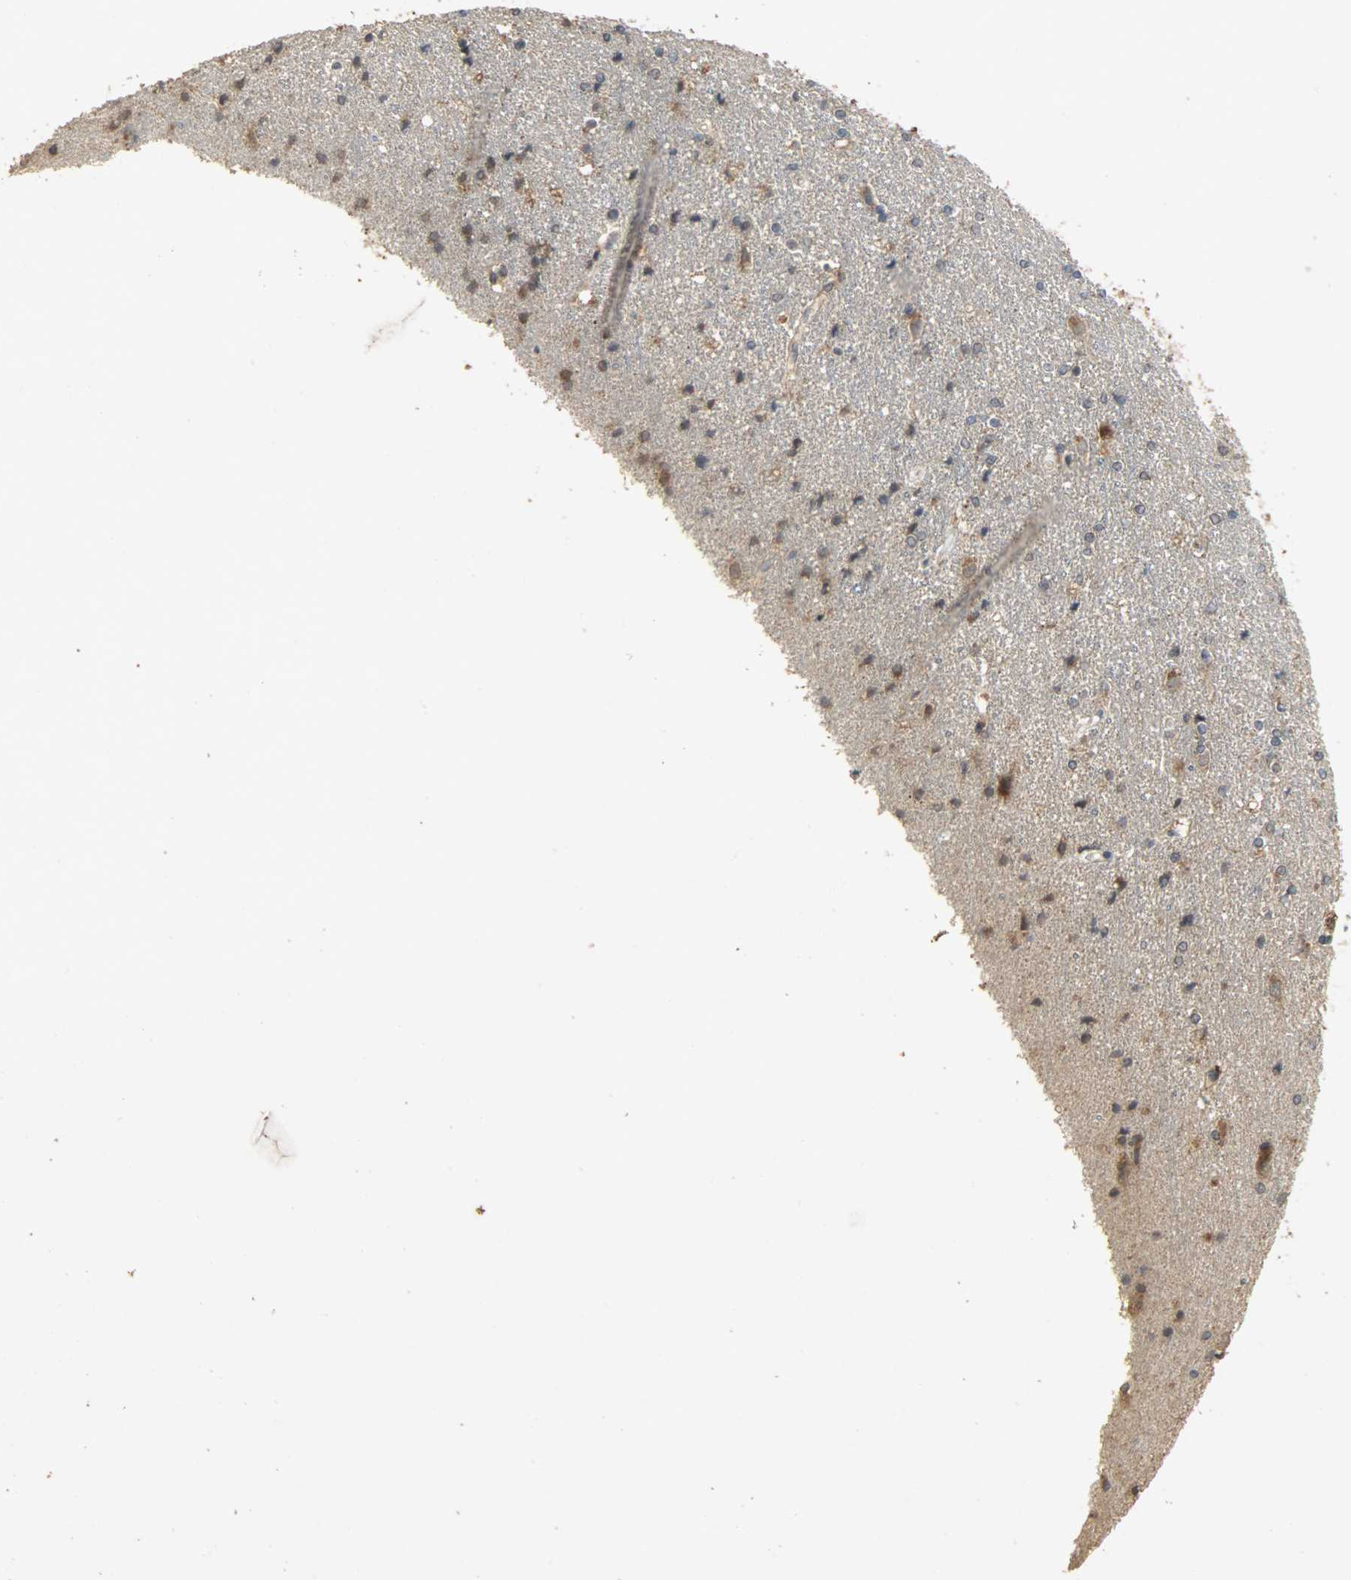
{"staining": {"intensity": "moderate", "quantity": "25%-75%", "location": "cytoplasmic/membranous"}, "tissue": "caudate", "cell_type": "Glial cells", "image_type": "normal", "snomed": [{"axis": "morphology", "description": "Normal tissue, NOS"}, {"axis": "topography", "description": "Lateral ventricle wall"}], "caption": "Normal caudate was stained to show a protein in brown. There is medium levels of moderate cytoplasmic/membranous positivity in about 25%-75% of glial cells.", "gene": "CDKN2C", "patient": {"sex": "female", "age": 54}}